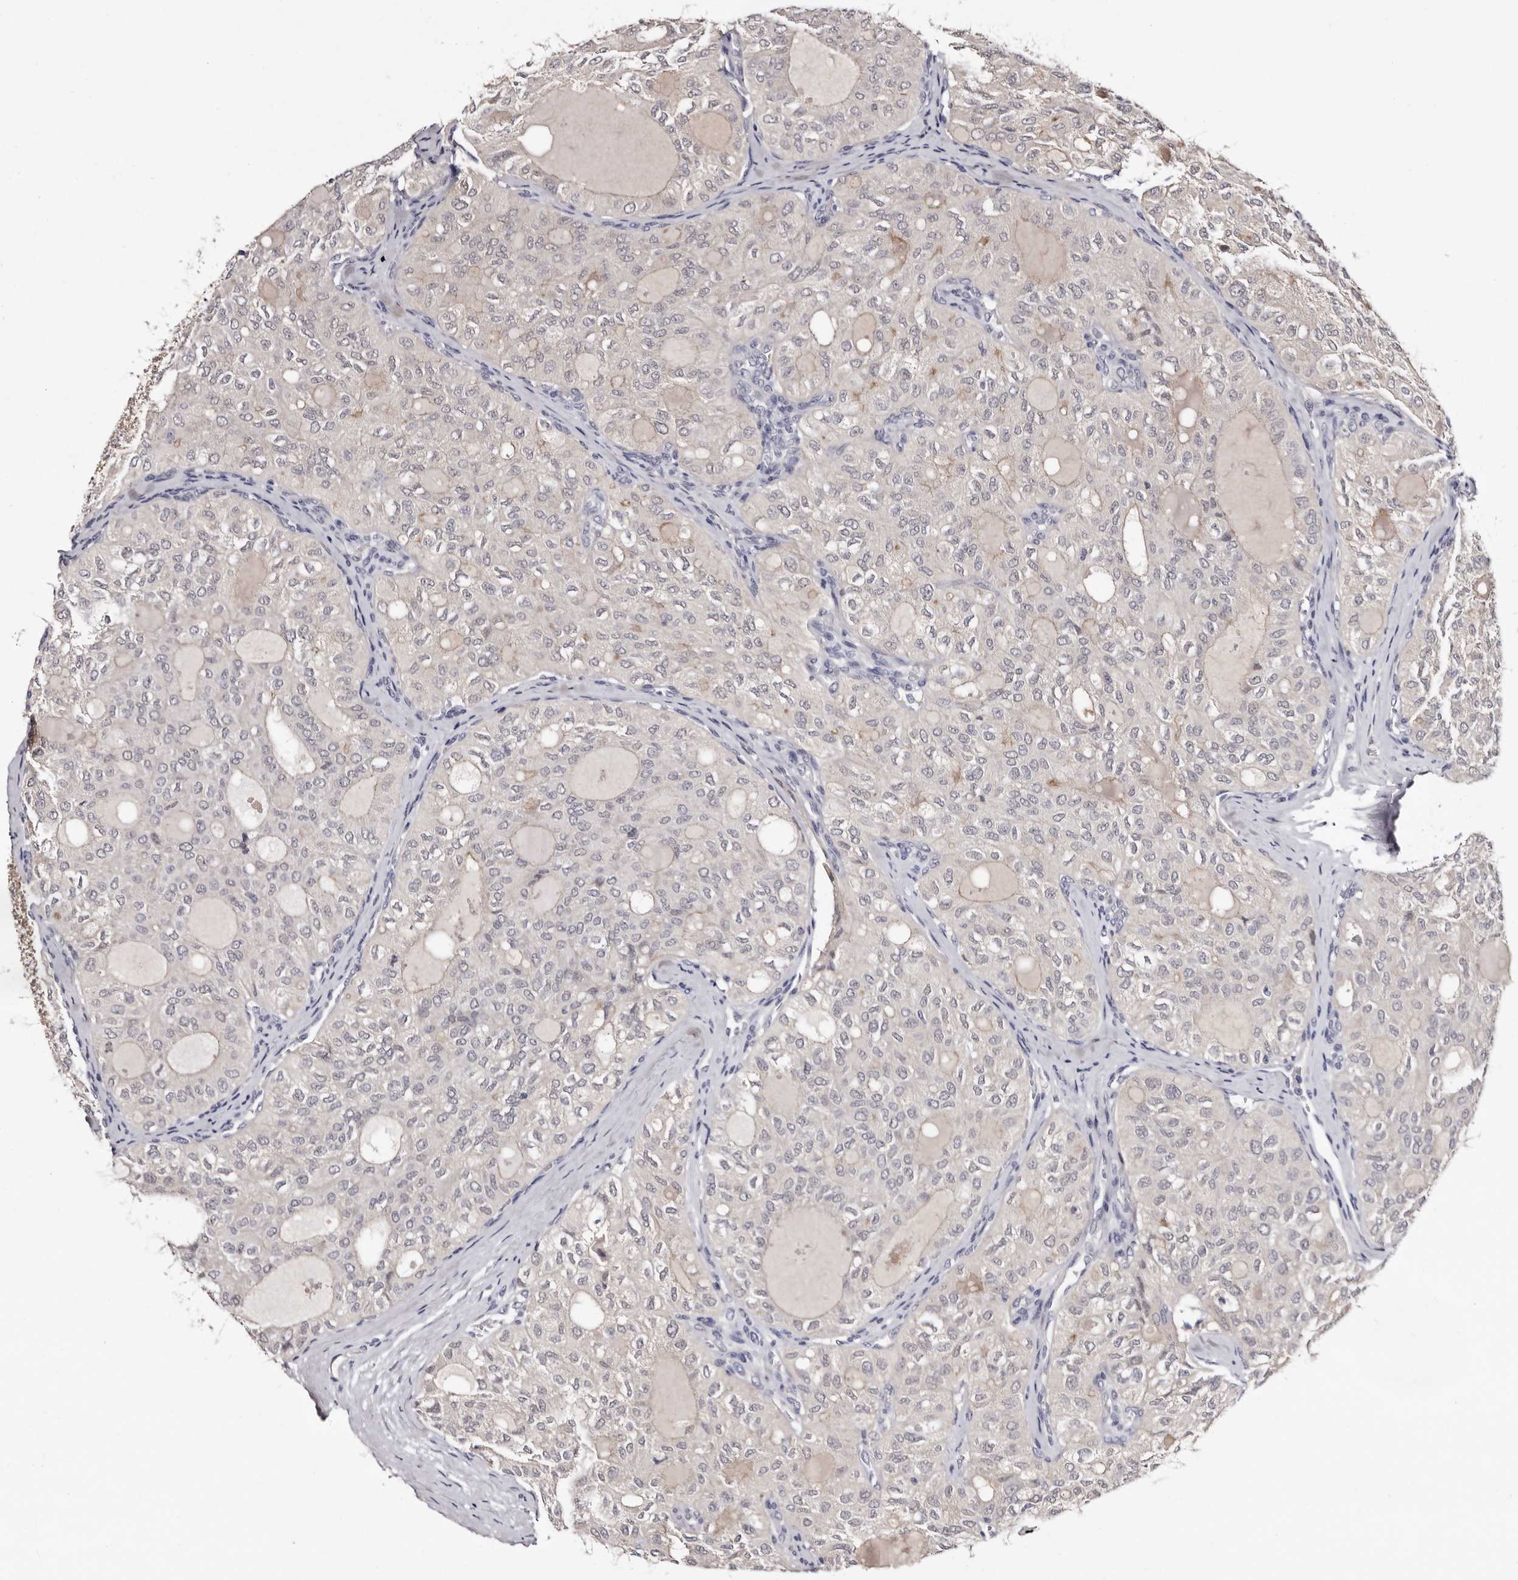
{"staining": {"intensity": "negative", "quantity": "none", "location": "none"}, "tissue": "thyroid cancer", "cell_type": "Tumor cells", "image_type": "cancer", "snomed": [{"axis": "morphology", "description": "Follicular adenoma carcinoma, NOS"}, {"axis": "topography", "description": "Thyroid gland"}], "caption": "Tumor cells show no significant protein expression in follicular adenoma carcinoma (thyroid). (DAB (3,3'-diaminobenzidine) immunohistochemistry (IHC) visualized using brightfield microscopy, high magnification).", "gene": "LANCL2", "patient": {"sex": "male", "age": 75}}